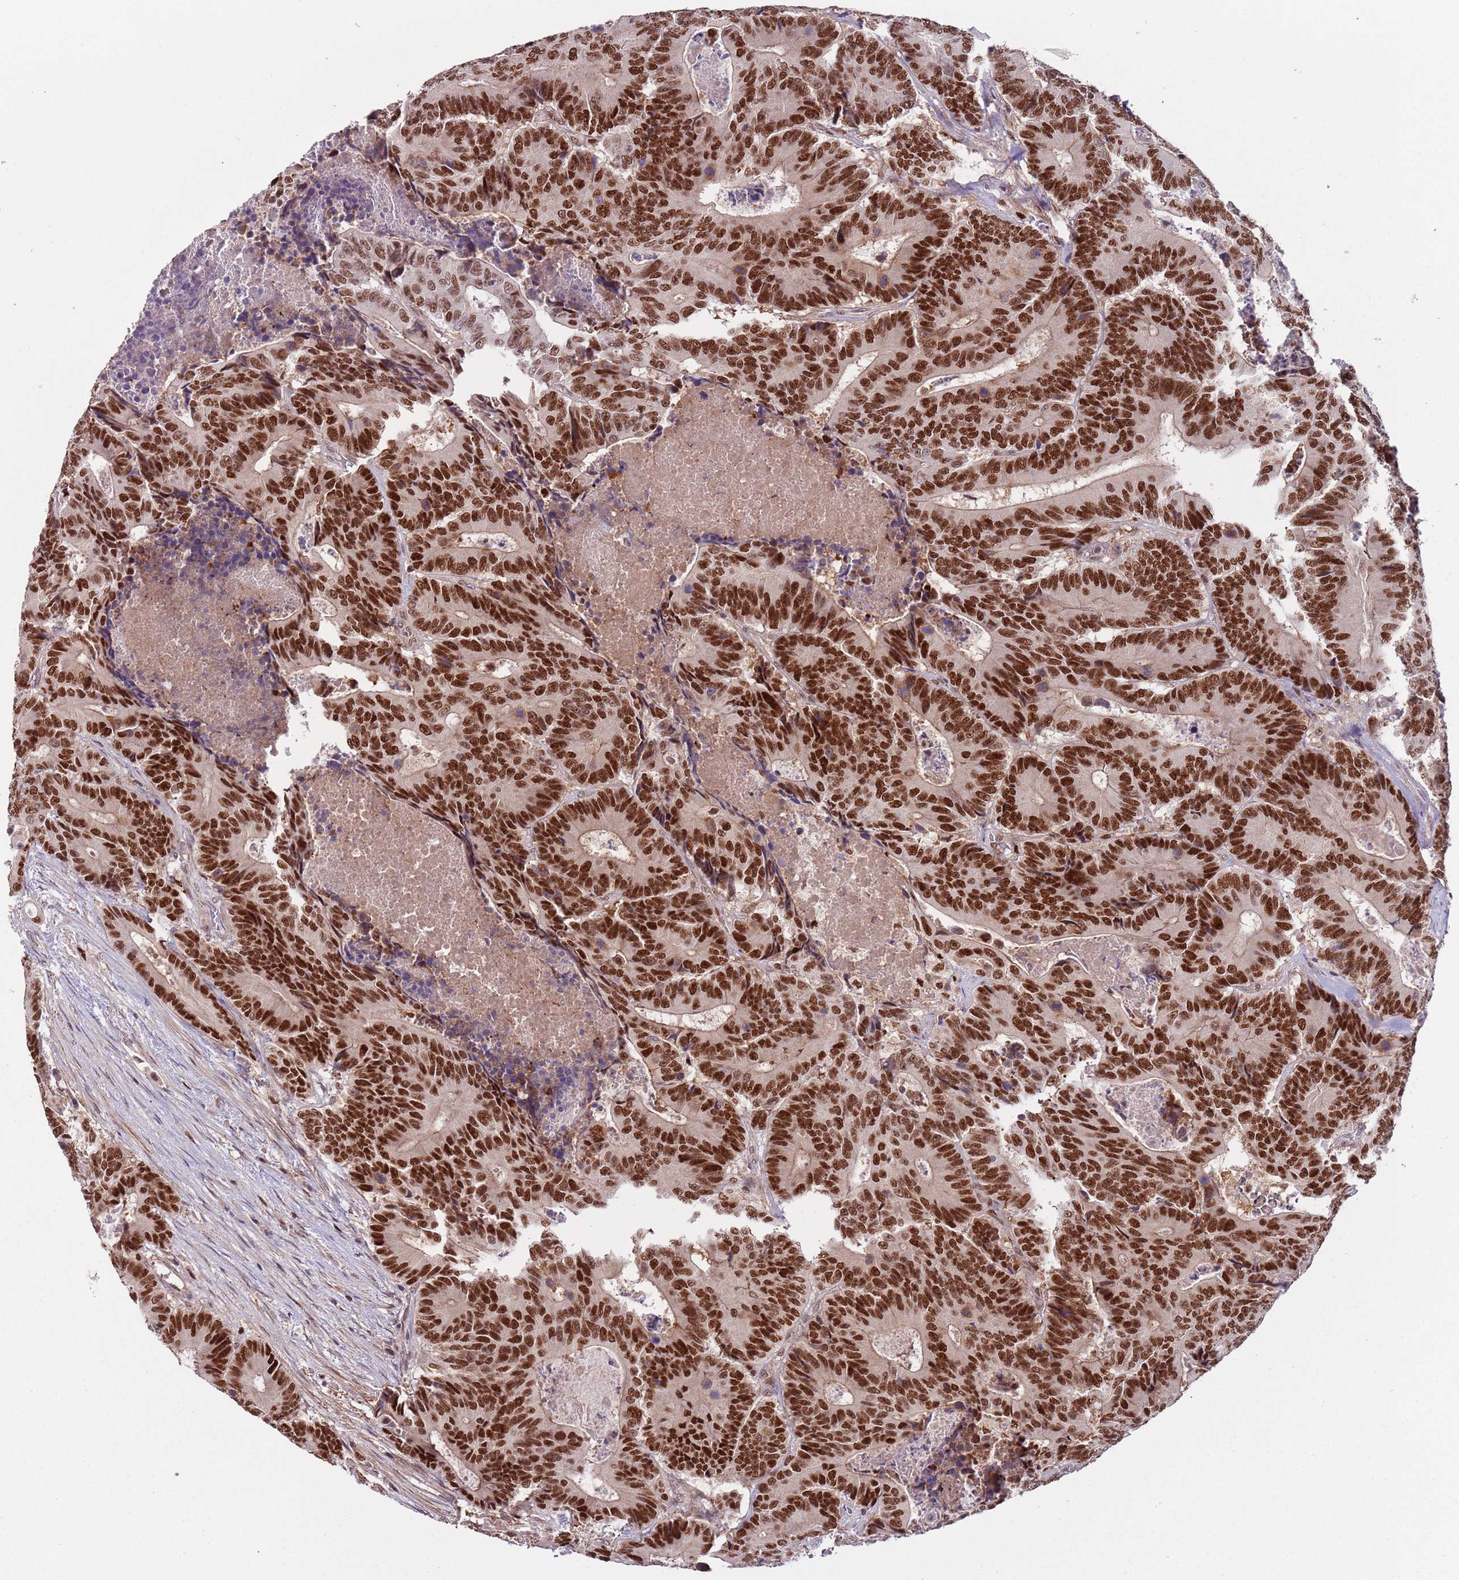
{"staining": {"intensity": "strong", "quantity": ">75%", "location": "nuclear"}, "tissue": "colorectal cancer", "cell_type": "Tumor cells", "image_type": "cancer", "snomed": [{"axis": "morphology", "description": "Adenocarcinoma, NOS"}, {"axis": "topography", "description": "Colon"}], "caption": "IHC of colorectal cancer (adenocarcinoma) reveals high levels of strong nuclear staining in about >75% of tumor cells.", "gene": "RMND5B", "patient": {"sex": "male", "age": 83}}